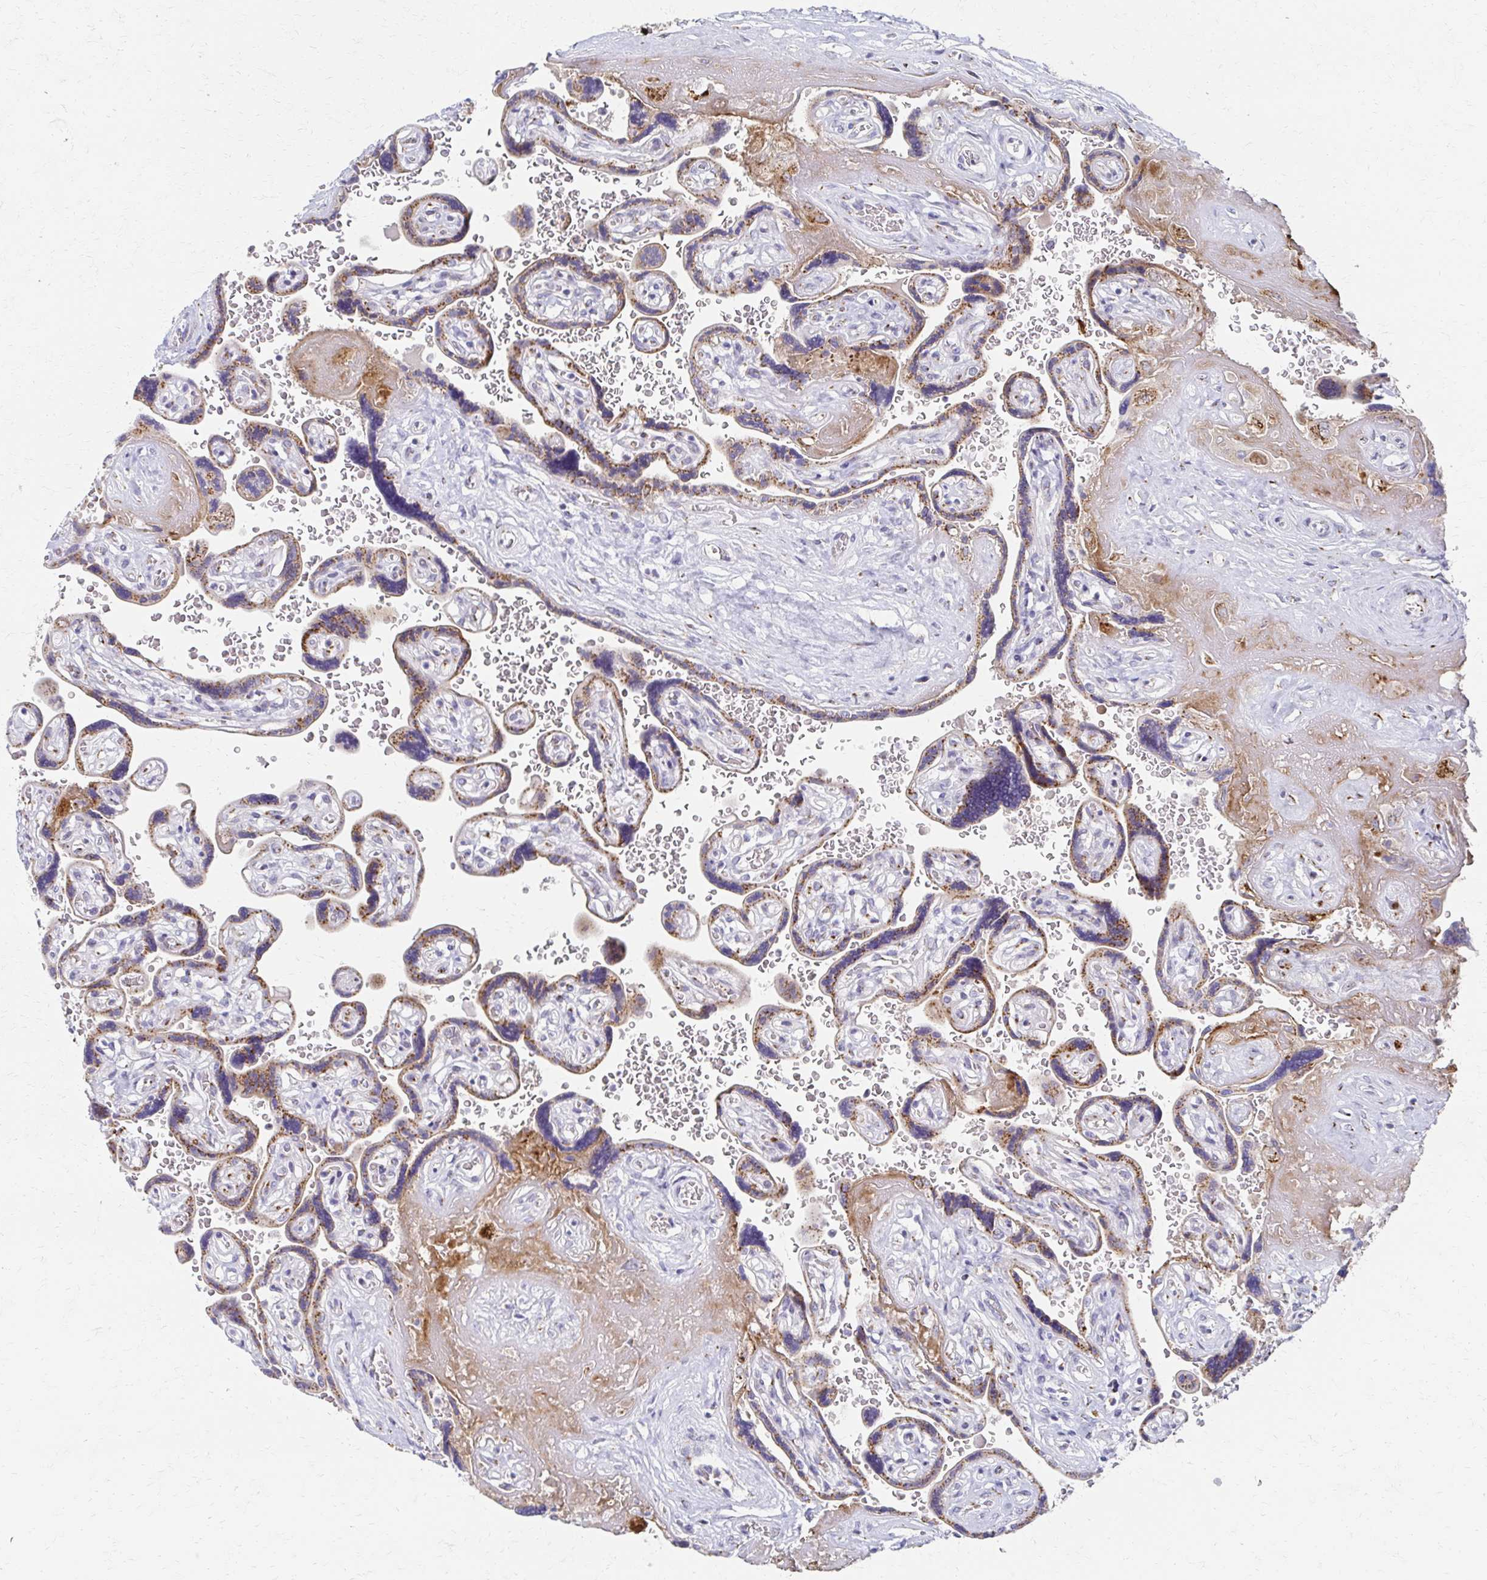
{"staining": {"intensity": "strong", "quantity": ">75%", "location": "cytoplasmic/membranous"}, "tissue": "placenta", "cell_type": "Decidual cells", "image_type": "normal", "snomed": [{"axis": "morphology", "description": "Normal tissue, NOS"}, {"axis": "topography", "description": "Placenta"}], "caption": "DAB immunohistochemical staining of unremarkable placenta displays strong cytoplasmic/membranous protein positivity in about >75% of decidual cells.", "gene": "ENSG00000254692", "patient": {"sex": "female", "age": 32}}